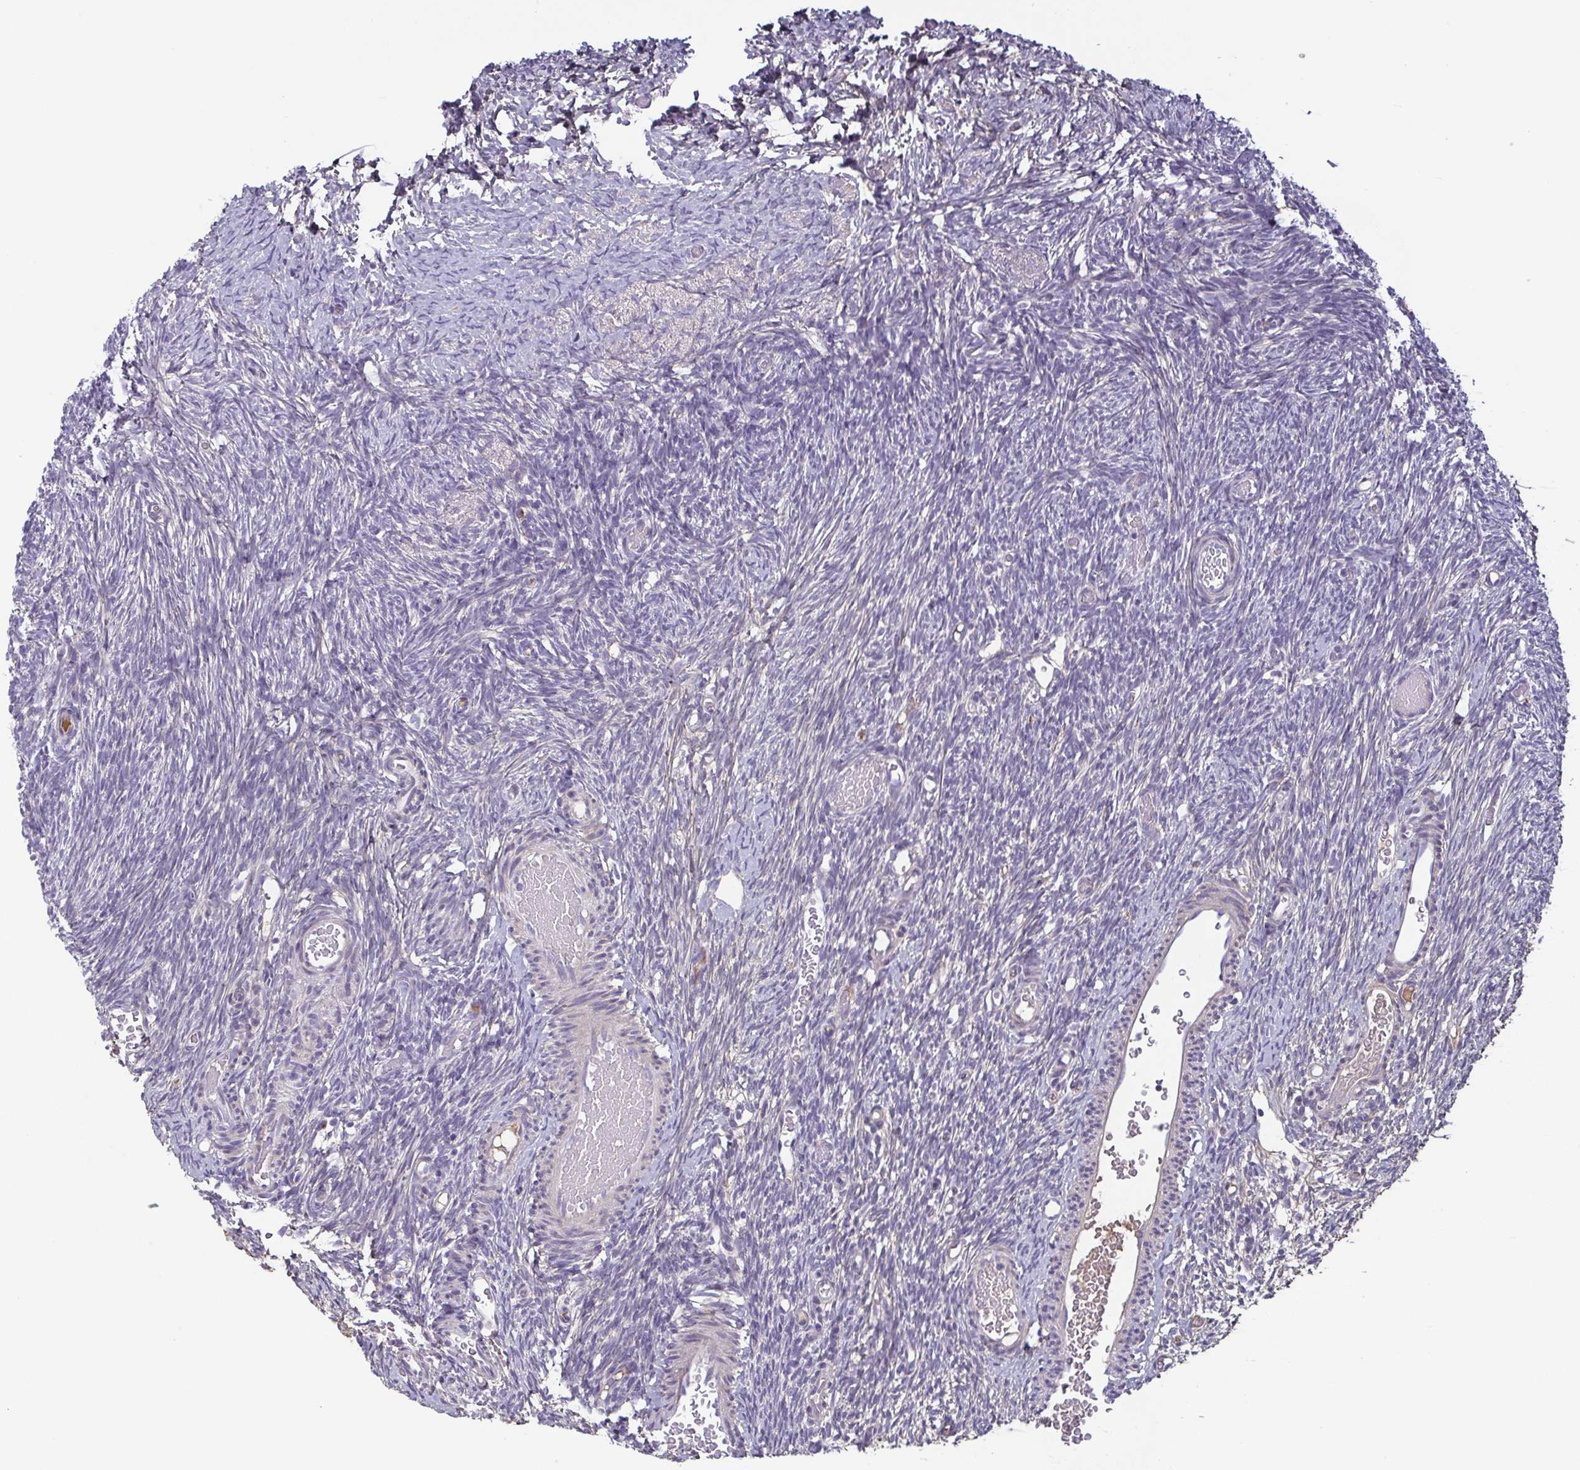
{"staining": {"intensity": "weak", "quantity": "25%-75%", "location": "cytoplasmic/membranous"}, "tissue": "ovary", "cell_type": "Follicle cells", "image_type": "normal", "snomed": [{"axis": "morphology", "description": "Normal tissue, NOS"}, {"axis": "topography", "description": "Ovary"}], "caption": "DAB immunohistochemical staining of benign ovary shows weak cytoplasmic/membranous protein expression in approximately 25%-75% of follicle cells.", "gene": "ECM1", "patient": {"sex": "female", "age": 39}}